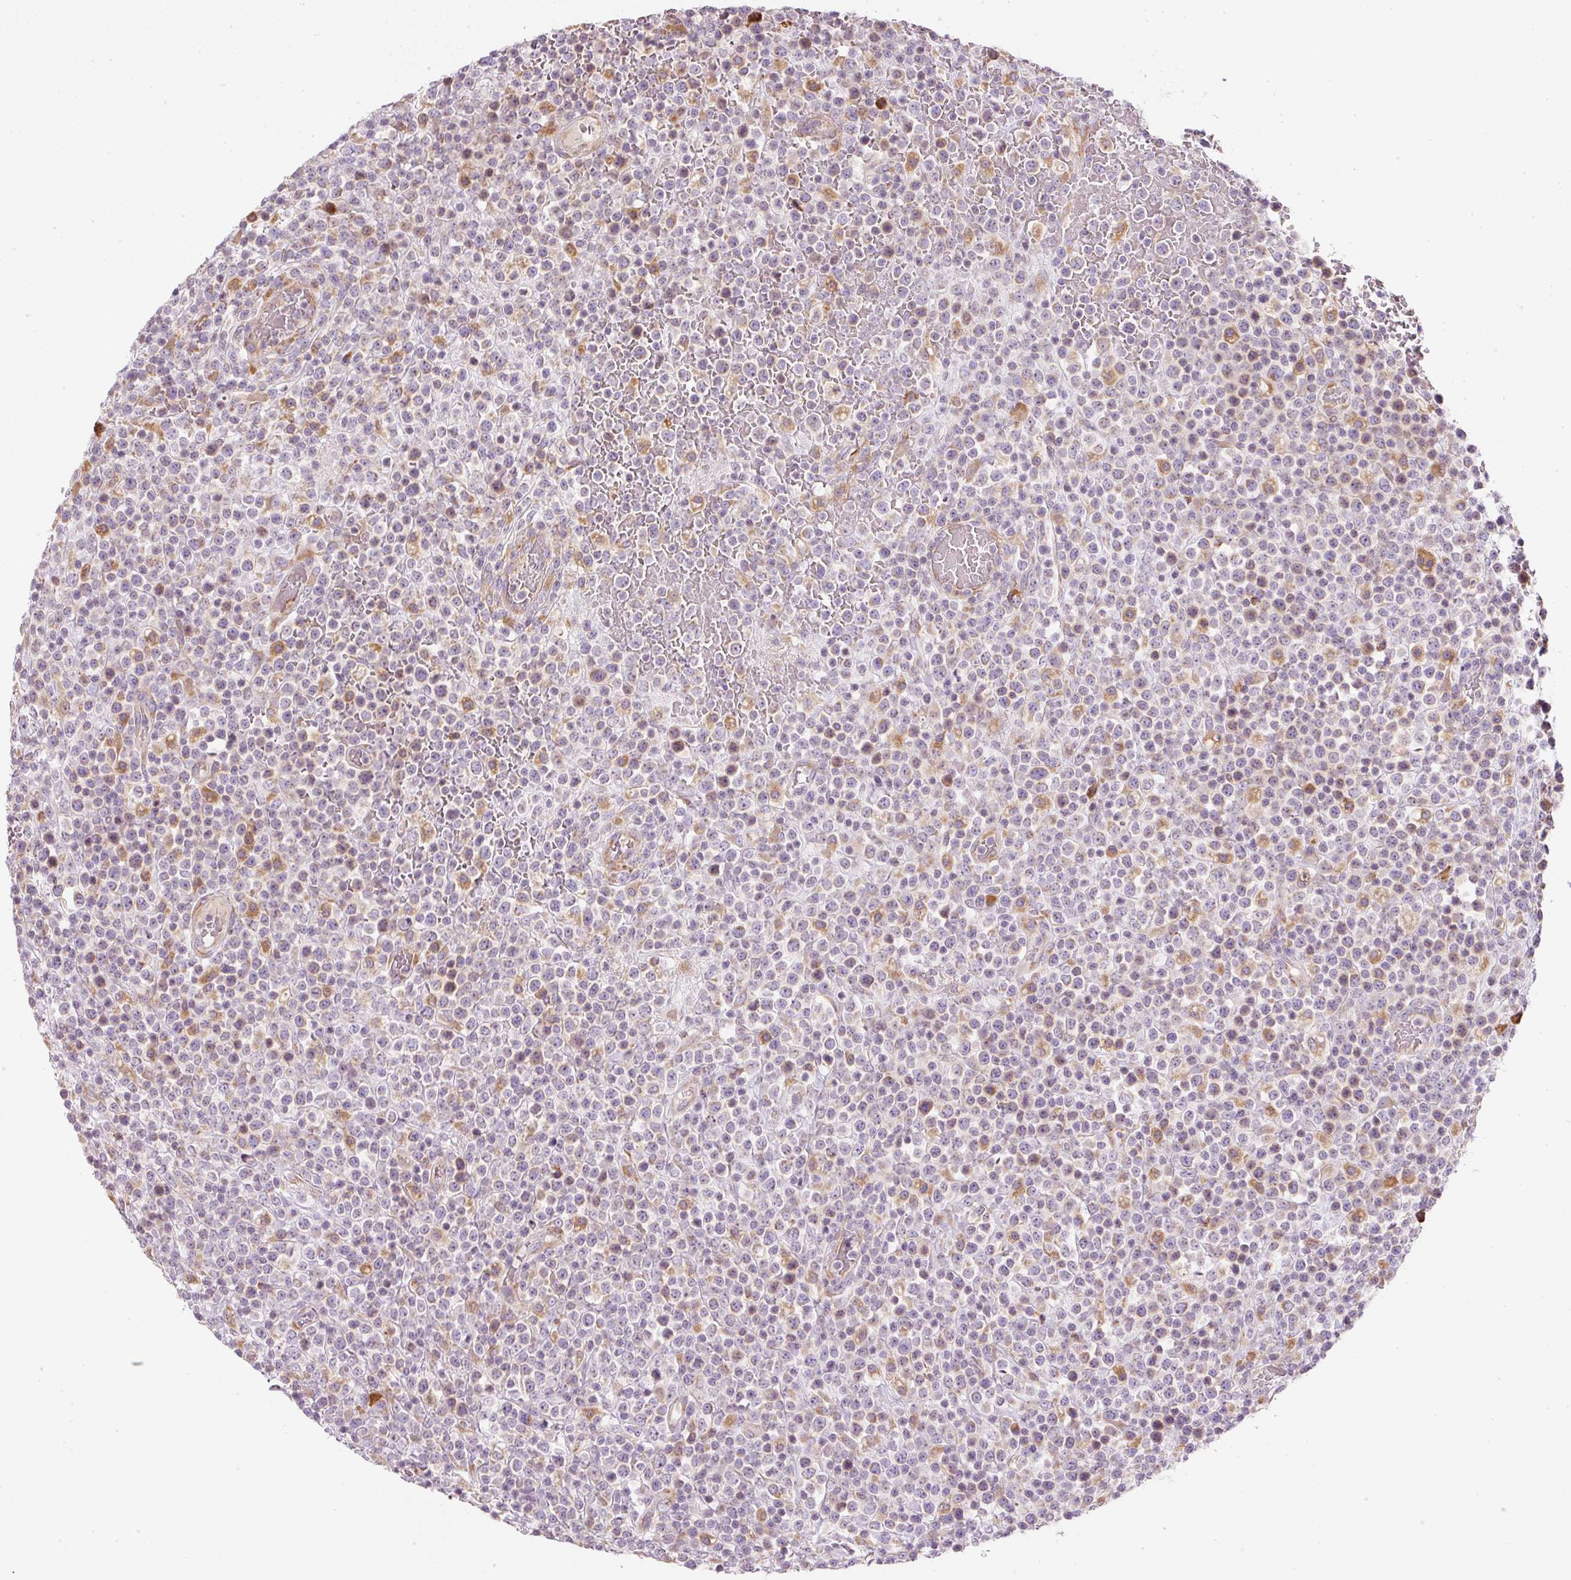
{"staining": {"intensity": "negative", "quantity": "none", "location": "none"}, "tissue": "lymphoma", "cell_type": "Tumor cells", "image_type": "cancer", "snomed": [{"axis": "morphology", "description": "Malignant lymphoma, non-Hodgkin's type, High grade"}, {"axis": "topography", "description": "Colon"}], "caption": "Histopathology image shows no protein positivity in tumor cells of malignant lymphoma, non-Hodgkin's type (high-grade) tissue.", "gene": "MORN4", "patient": {"sex": "female", "age": 53}}